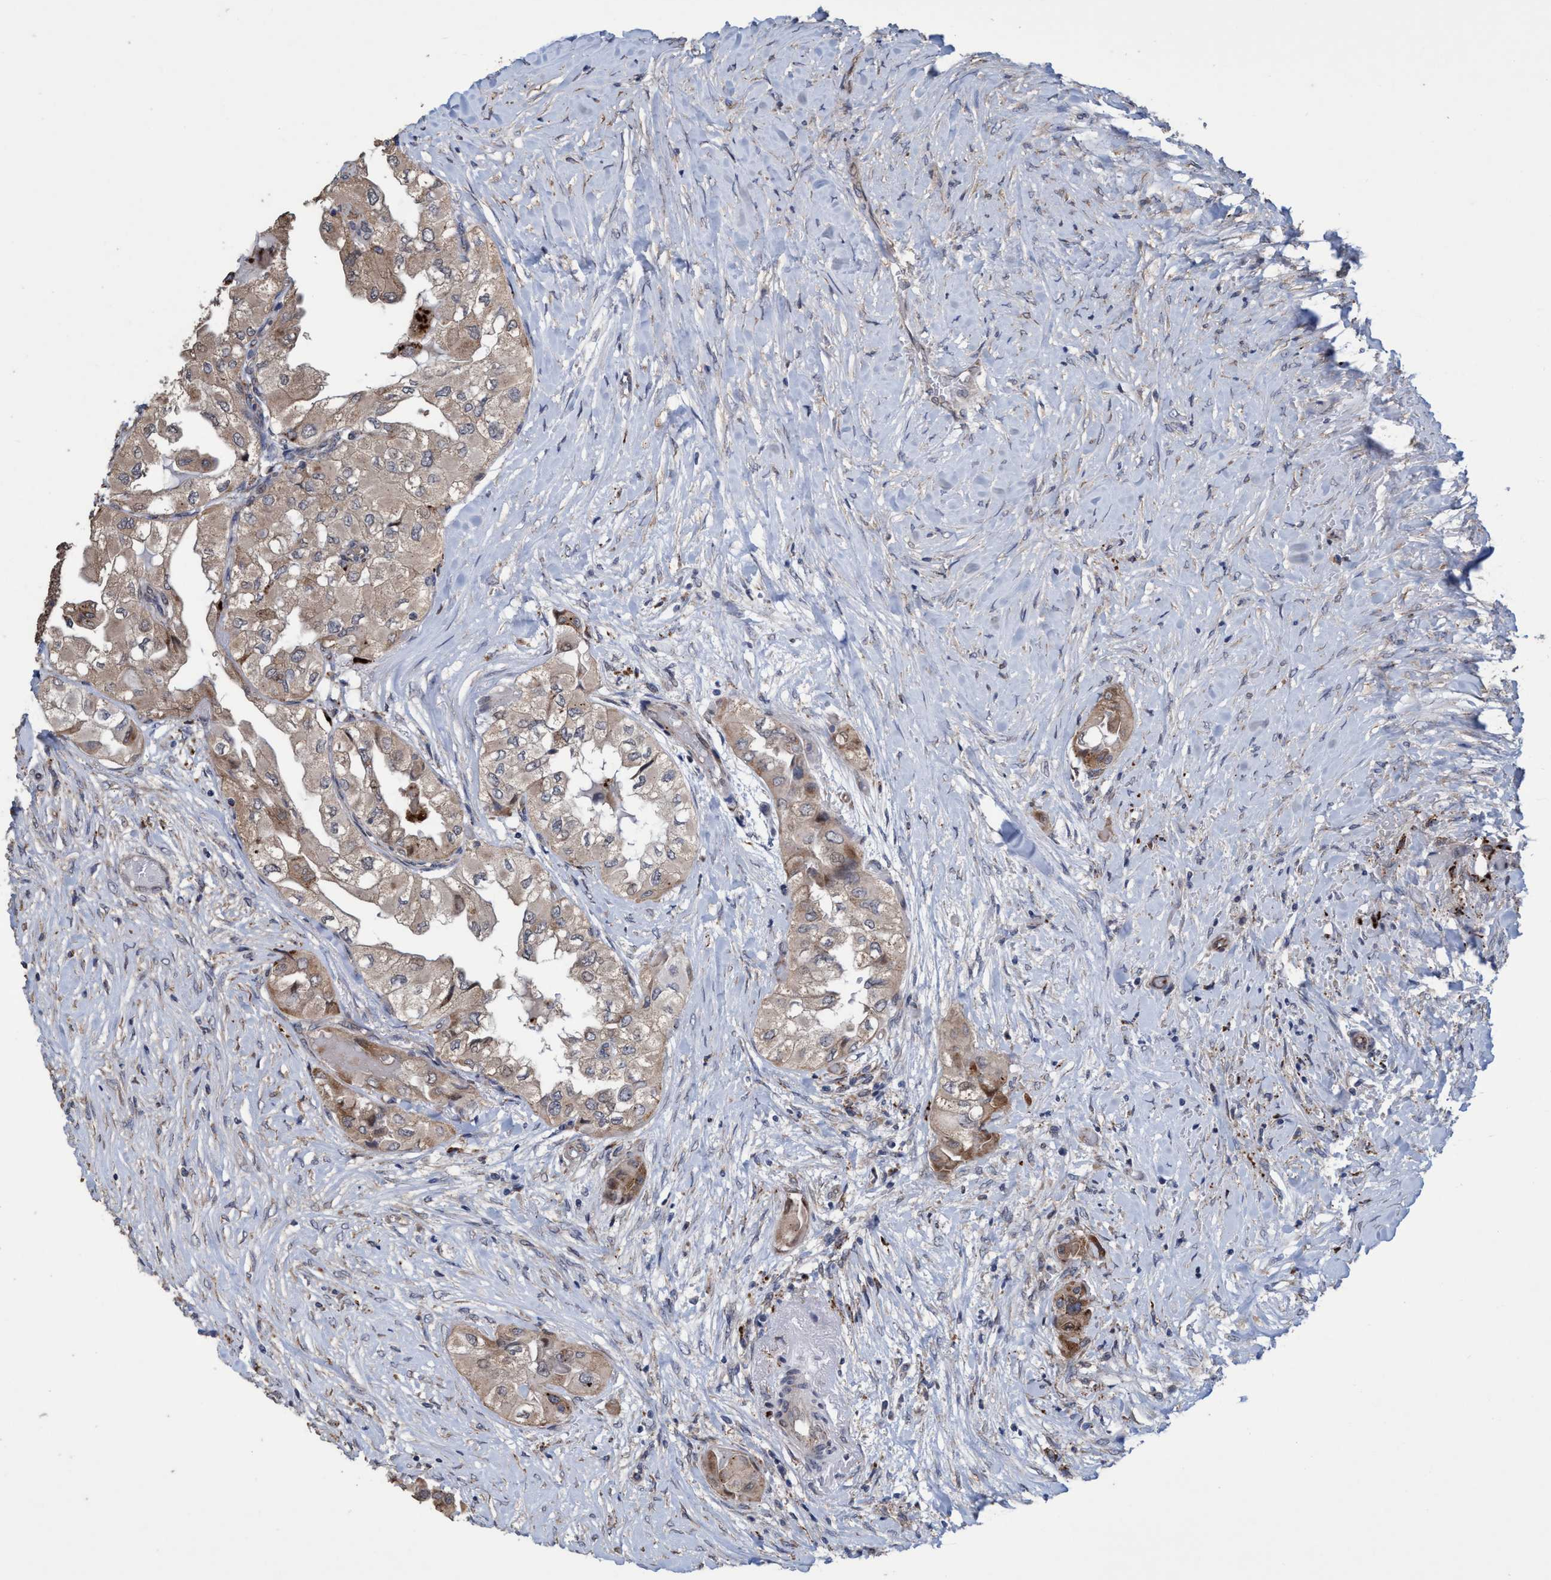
{"staining": {"intensity": "weak", "quantity": ">75%", "location": "cytoplasmic/membranous"}, "tissue": "thyroid cancer", "cell_type": "Tumor cells", "image_type": "cancer", "snomed": [{"axis": "morphology", "description": "Papillary adenocarcinoma, NOS"}, {"axis": "topography", "description": "Thyroid gland"}], "caption": "This histopathology image demonstrates thyroid cancer stained with immunohistochemistry (IHC) to label a protein in brown. The cytoplasmic/membranous of tumor cells show weak positivity for the protein. Nuclei are counter-stained blue.", "gene": "BBS9", "patient": {"sex": "female", "age": 59}}